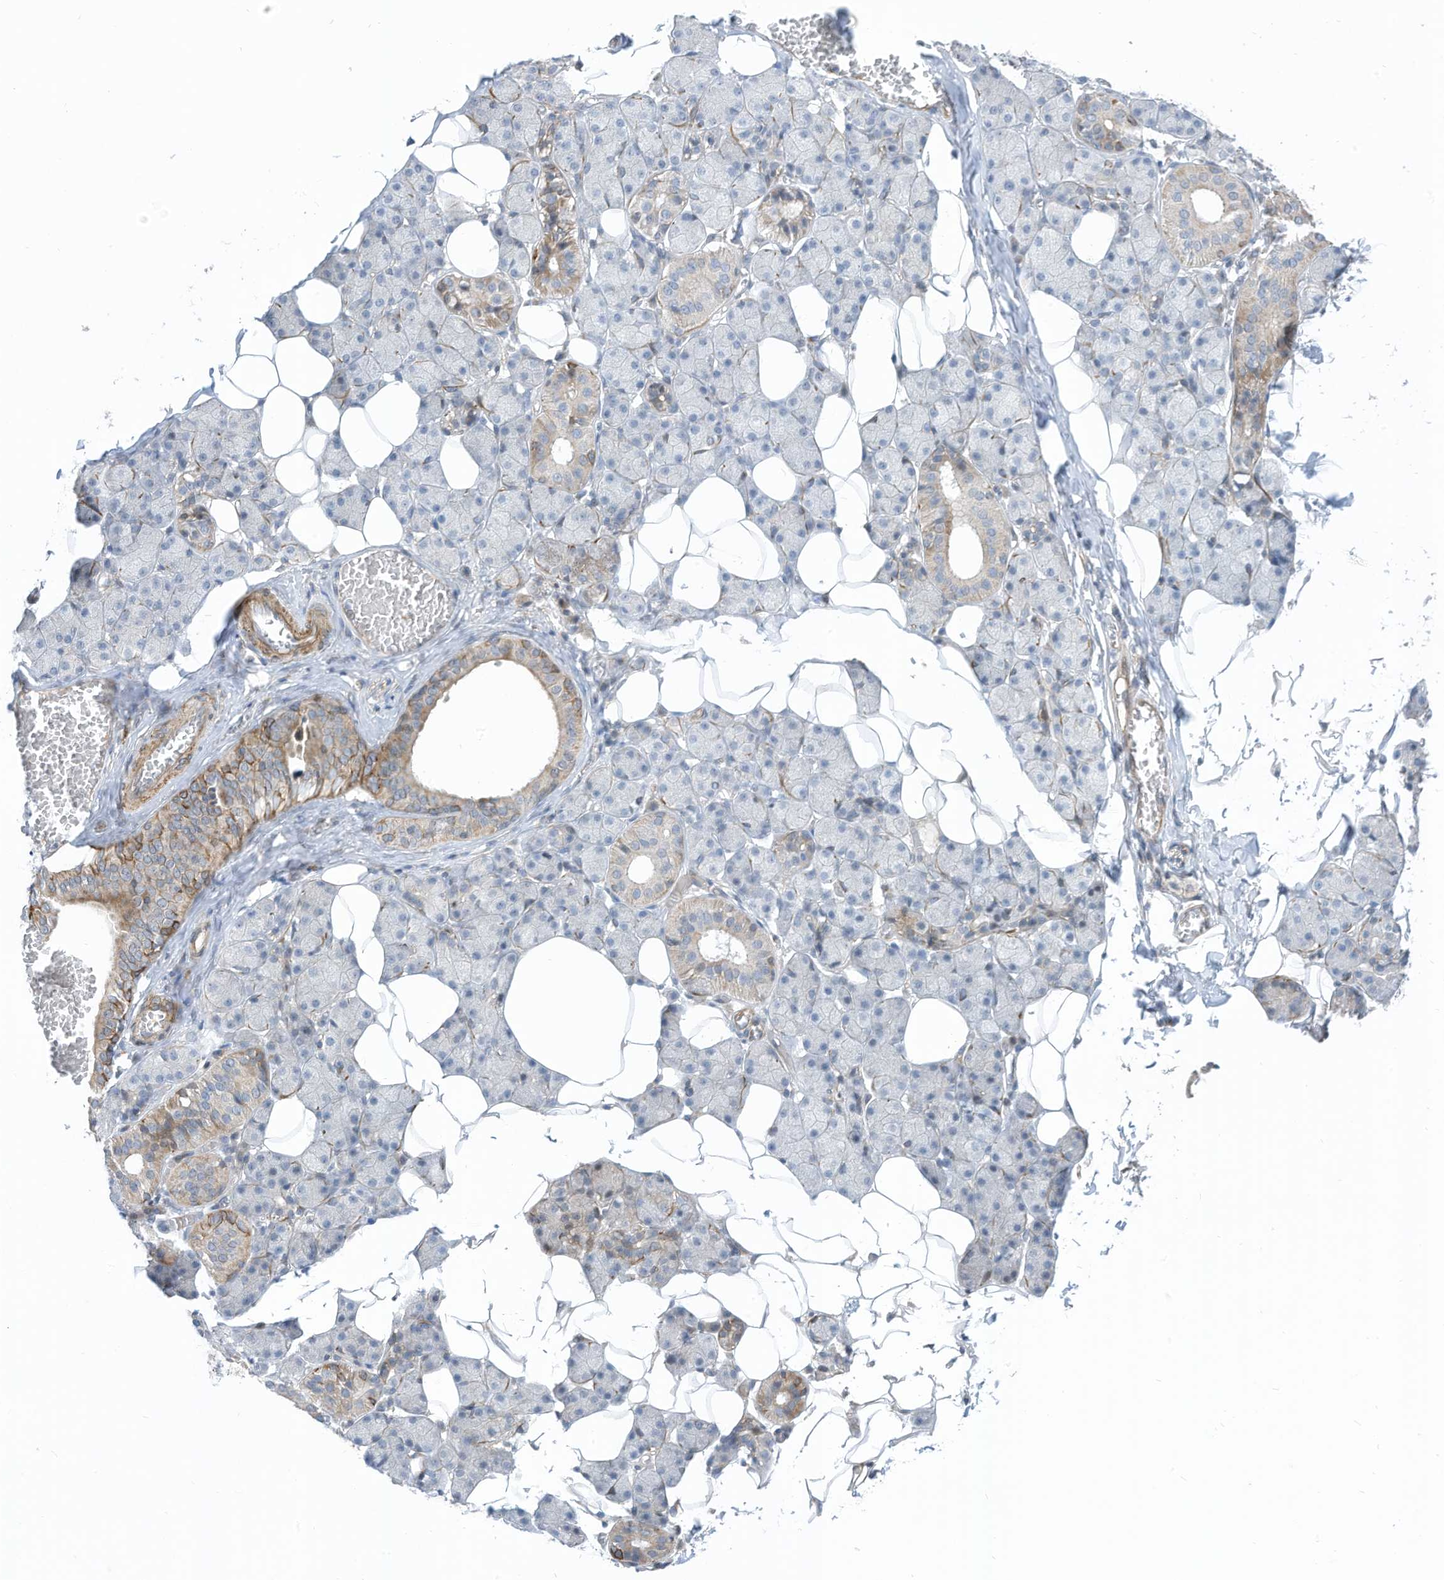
{"staining": {"intensity": "moderate", "quantity": "<25%", "location": "cytoplasmic/membranous"}, "tissue": "salivary gland", "cell_type": "Glandular cells", "image_type": "normal", "snomed": [{"axis": "morphology", "description": "Normal tissue, NOS"}, {"axis": "topography", "description": "Salivary gland"}], "caption": "Protein positivity by immunohistochemistry (IHC) shows moderate cytoplasmic/membranous staining in about <25% of glandular cells in benign salivary gland.", "gene": "GPATCH3", "patient": {"sex": "female", "age": 33}}